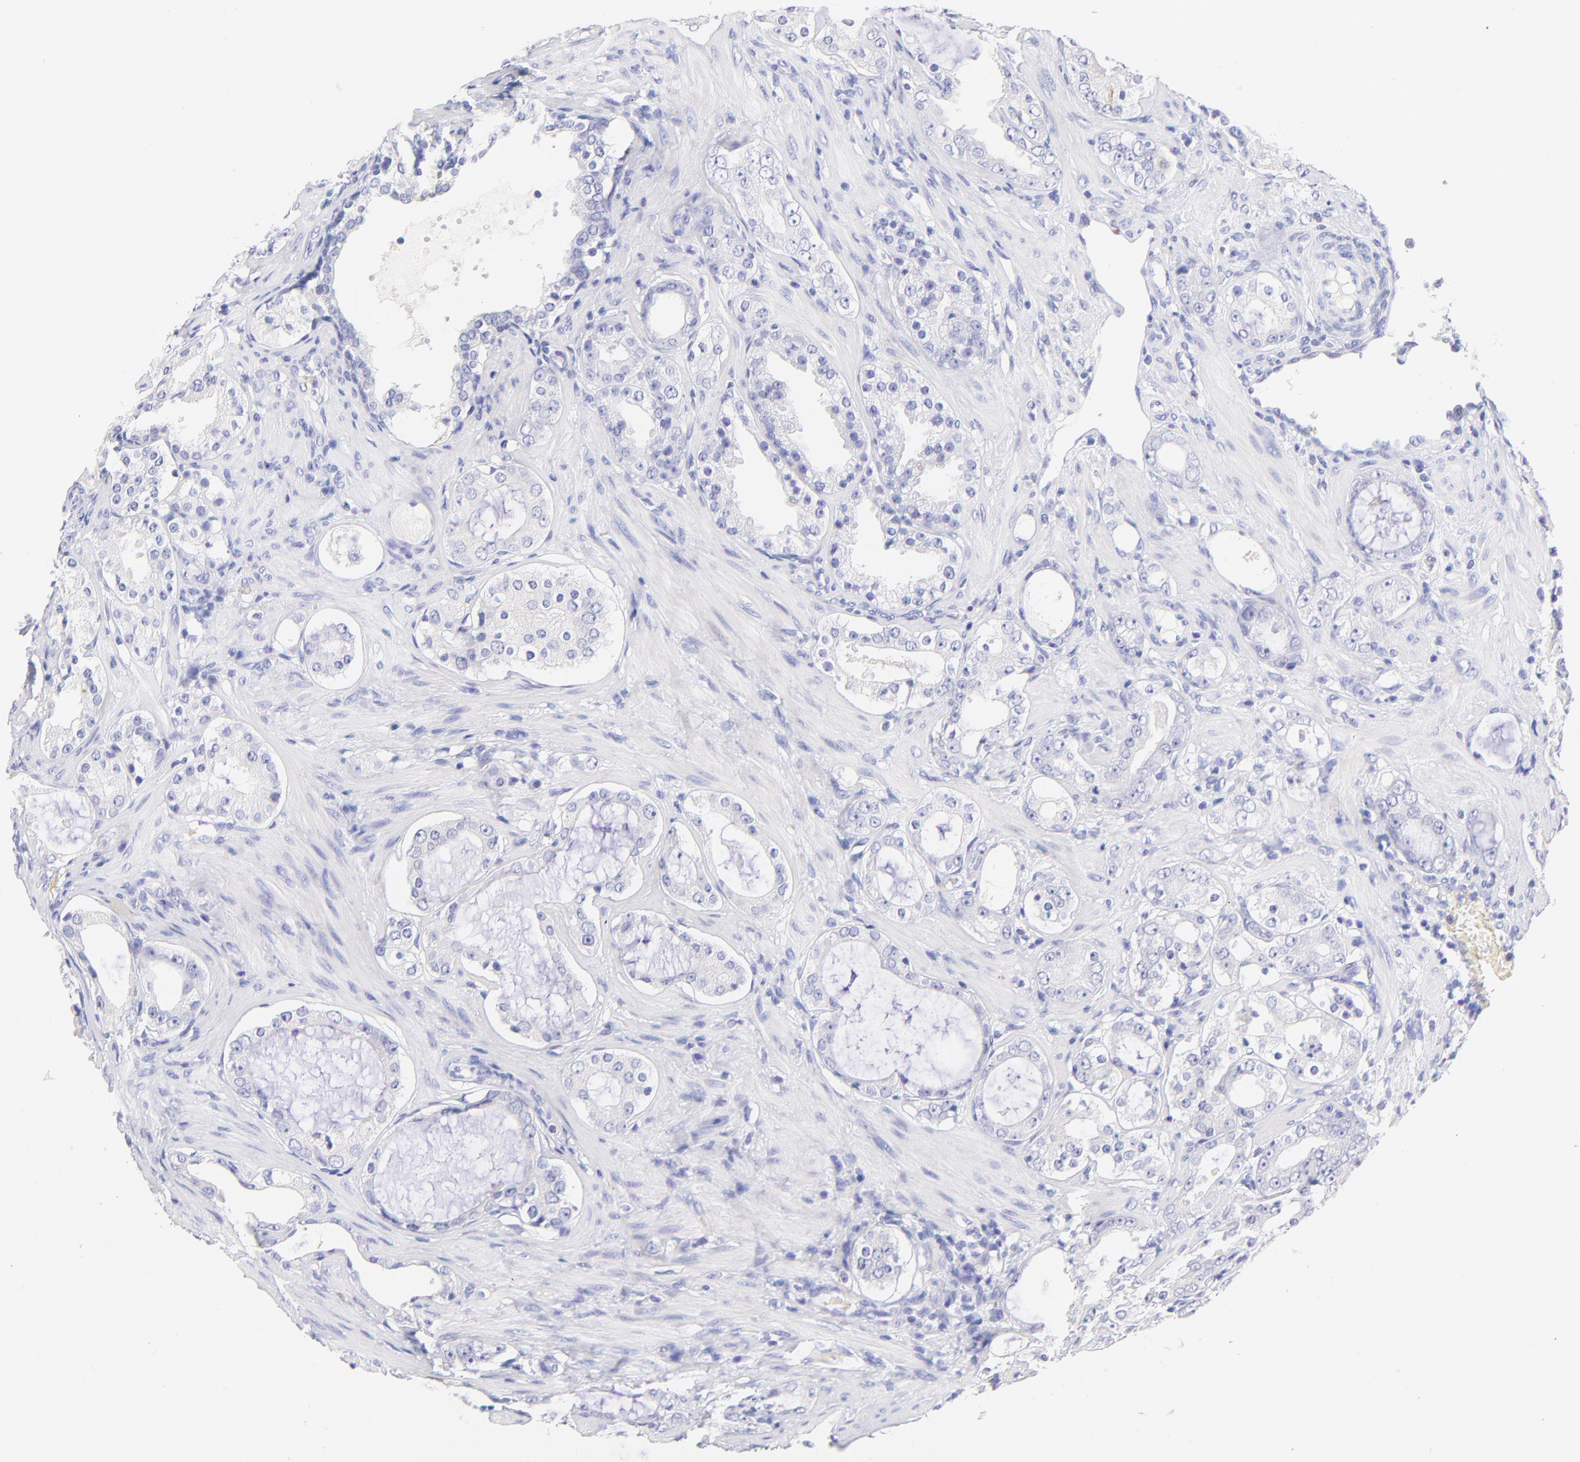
{"staining": {"intensity": "negative", "quantity": "none", "location": "none"}, "tissue": "prostate cancer", "cell_type": "Tumor cells", "image_type": "cancer", "snomed": [{"axis": "morphology", "description": "Adenocarcinoma, Medium grade"}, {"axis": "topography", "description": "Prostate"}], "caption": "The immunohistochemistry (IHC) histopathology image has no significant positivity in tumor cells of prostate cancer tissue. (DAB (3,3'-diaminobenzidine) immunohistochemistry with hematoxylin counter stain).", "gene": "FRMPD3", "patient": {"sex": "male", "age": 73}}